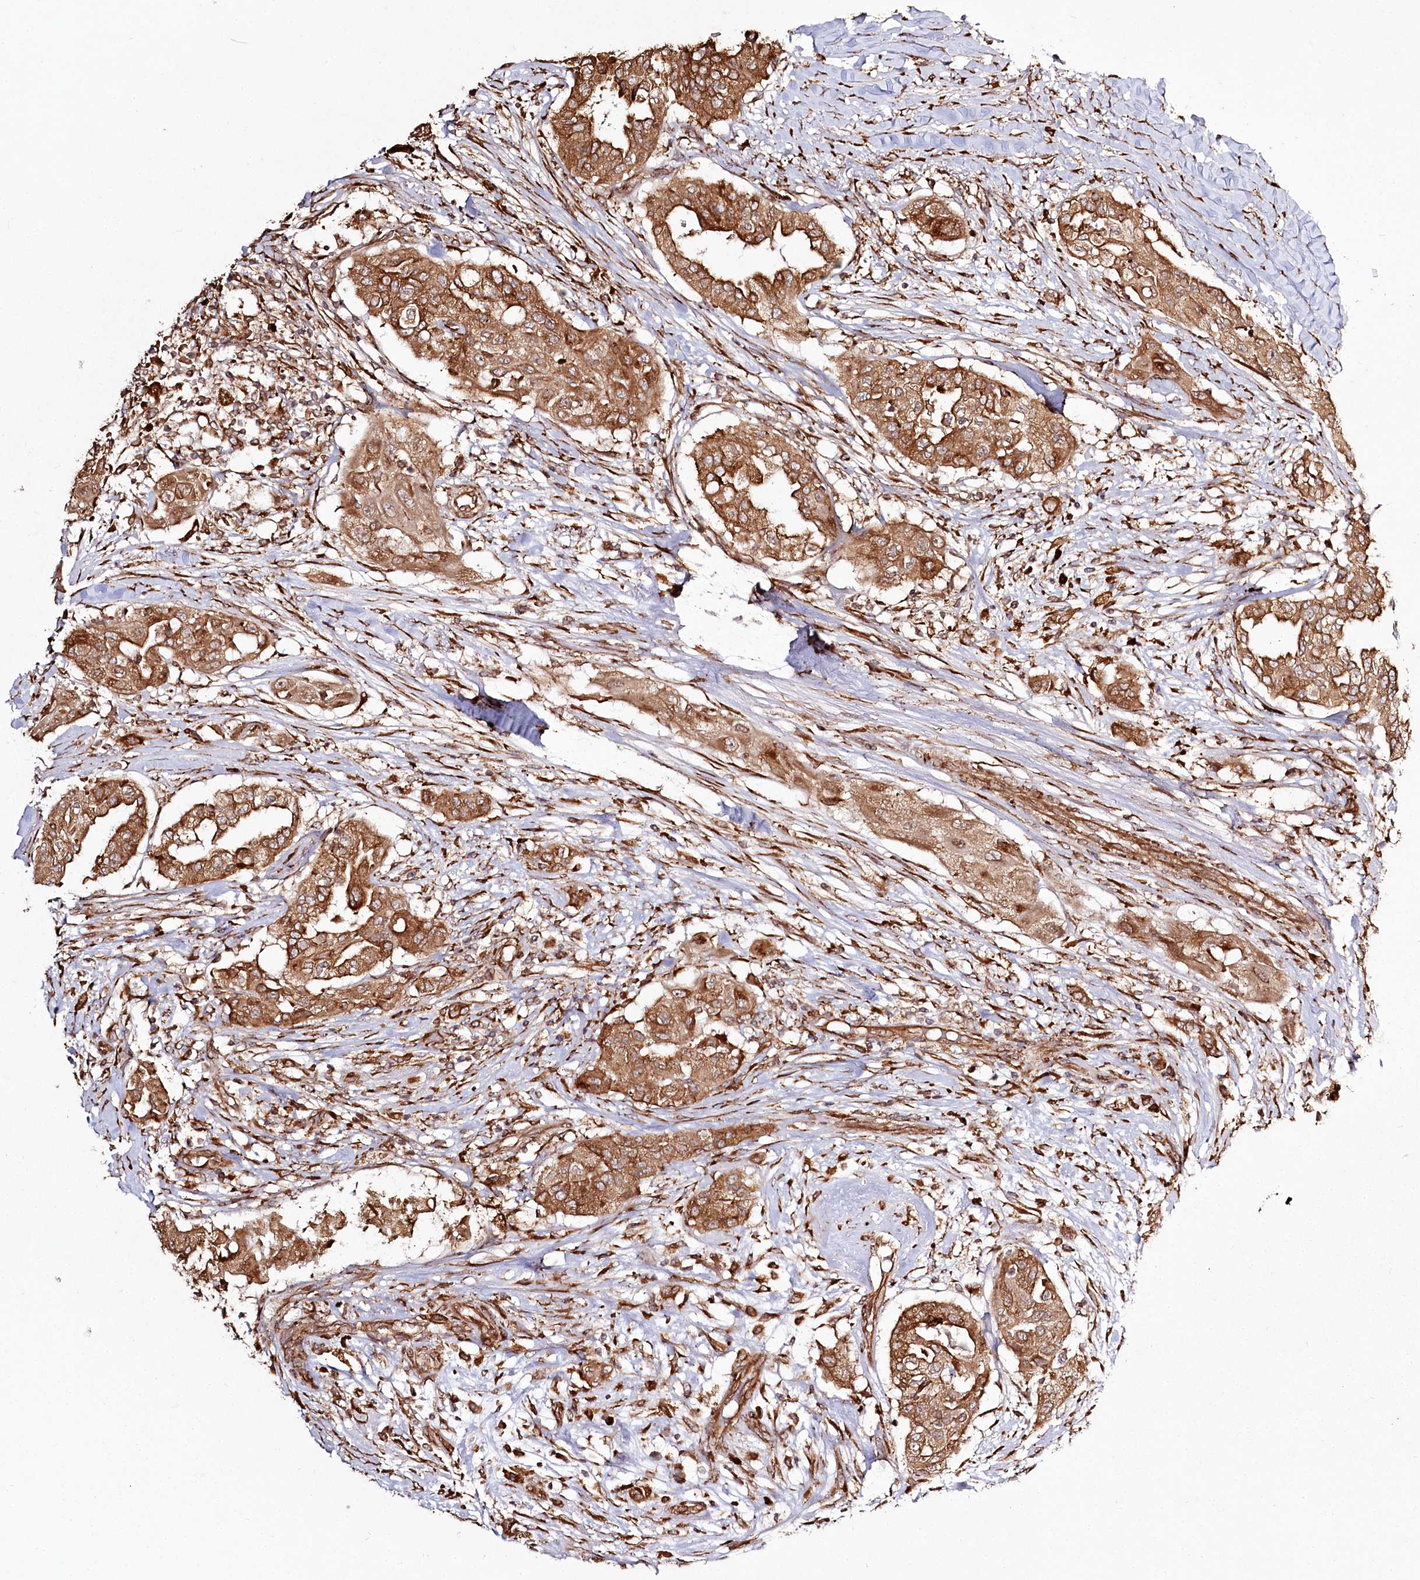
{"staining": {"intensity": "moderate", "quantity": ">75%", "location": "cytoplasmic/membranous"}, "tissue": "thyroid cancer", "cell_type": "Tumor cells", "image_type": "cancer", "snomed": [{"axis": "morphology", "description": "Papillary adenocarcinoma, NOS"}, {"axis": "topography", "description": "Thyroid gland"}], "caption": "A photomicrograph of human thyroid papillary adenocarcinoma stained for a protein displays moderate cytoplasmic/membranous brown staining in tumor cells. The protein of interest is stained brown, and the nuclei are stained in blue (DAB IHC with brightfield microscopy, high magnification).", "gene": "FAM13A", "patient": {"sex": "female", "age": 59}}